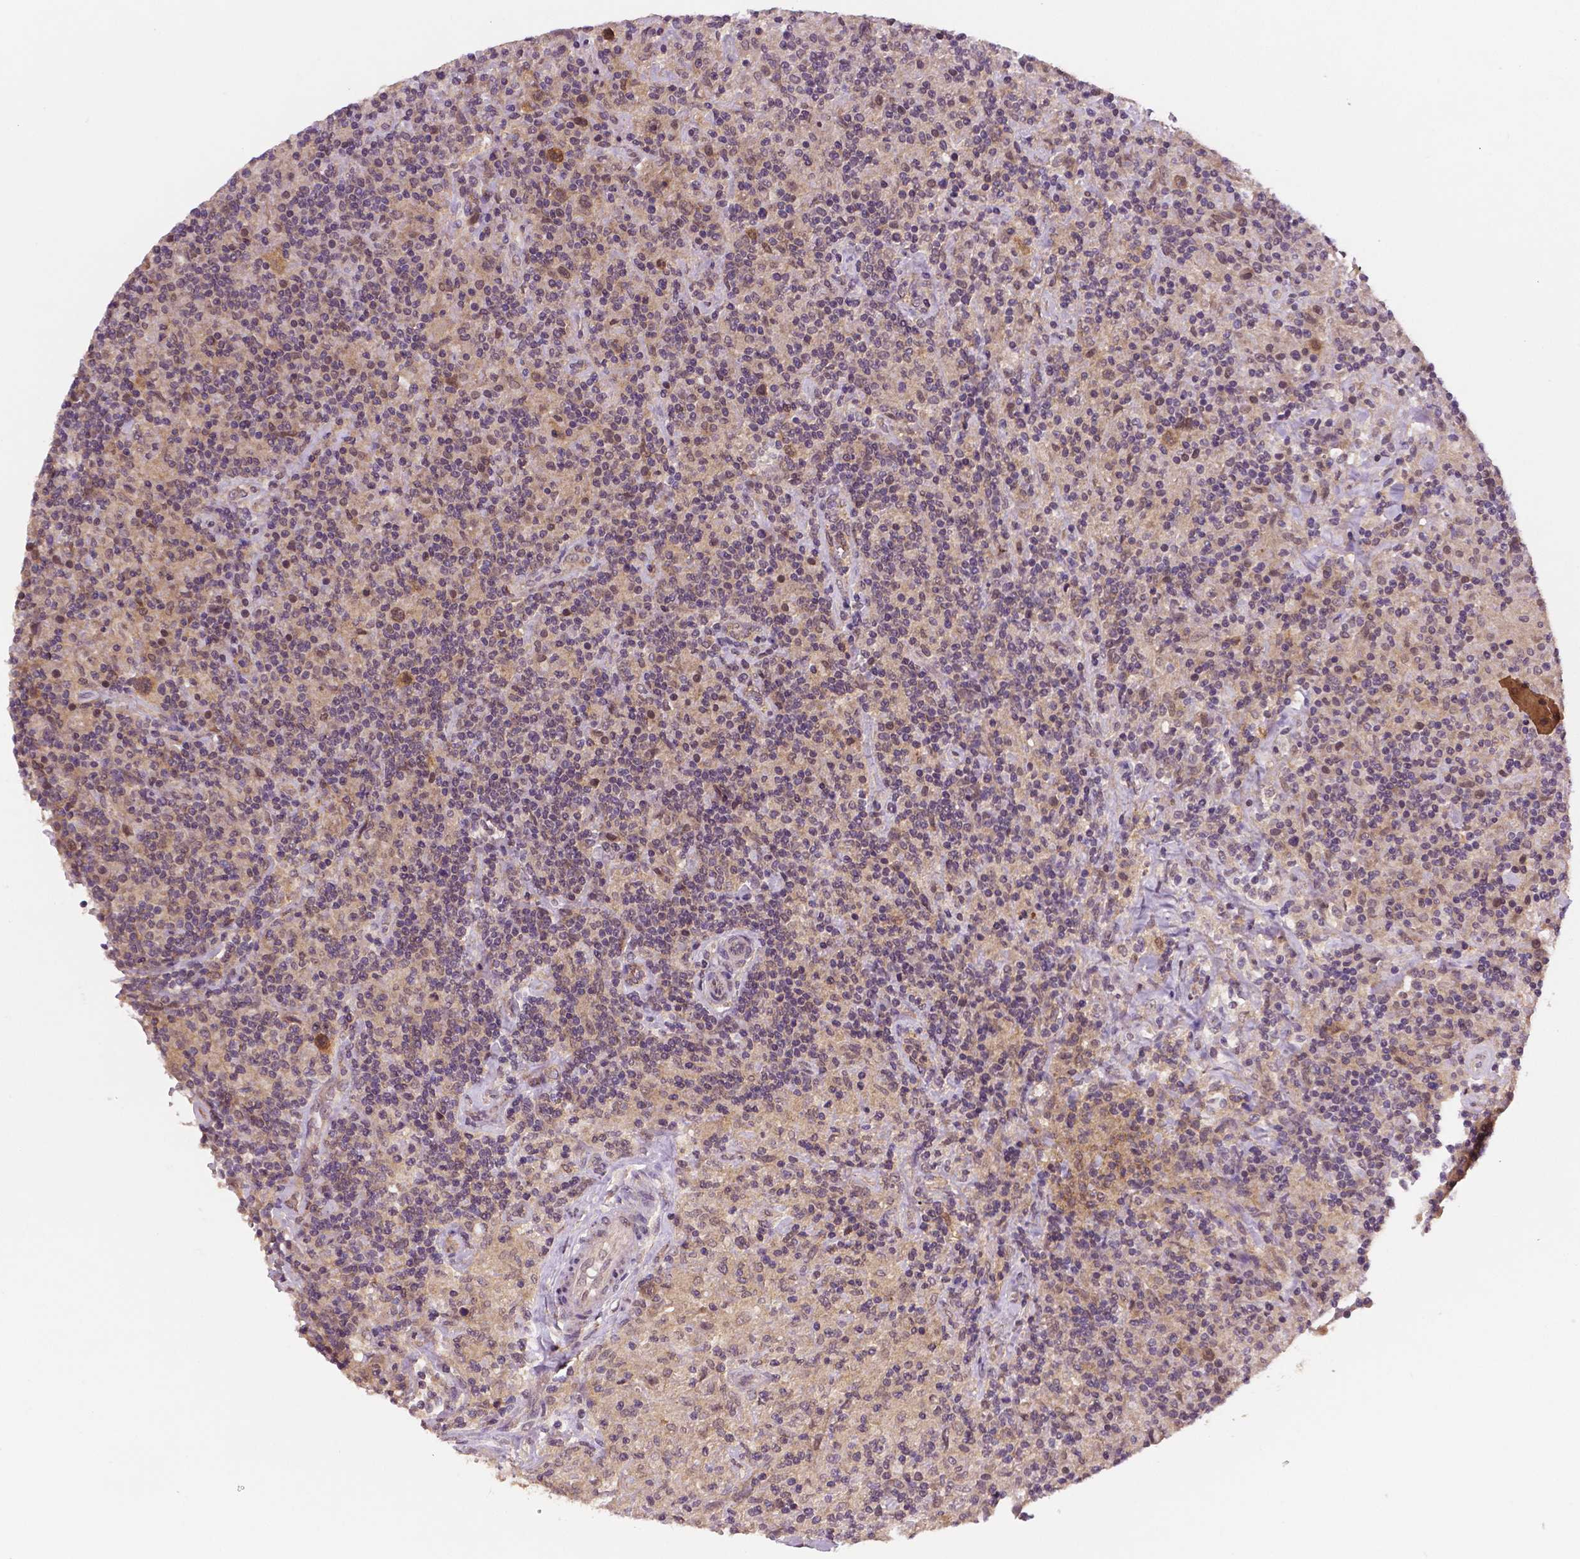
{"staining": {"intensity": "negative", "quantity": "none", "location": "none"}, "tissue": "lymphoma", "cell_type": "Tumor cells", "image_type": "cancer", "snomed": [{"axis": "morphology", "description": "Hodgkin's disease, NOS"}, {"axis": "topography", "description": "Lymph node"}], "caption": "A histopathology image of human Hodgkin's disease is negative for staining in tumor cells.", "gene": "STAT3", "patient": {"sex": "male", "age": 70}}